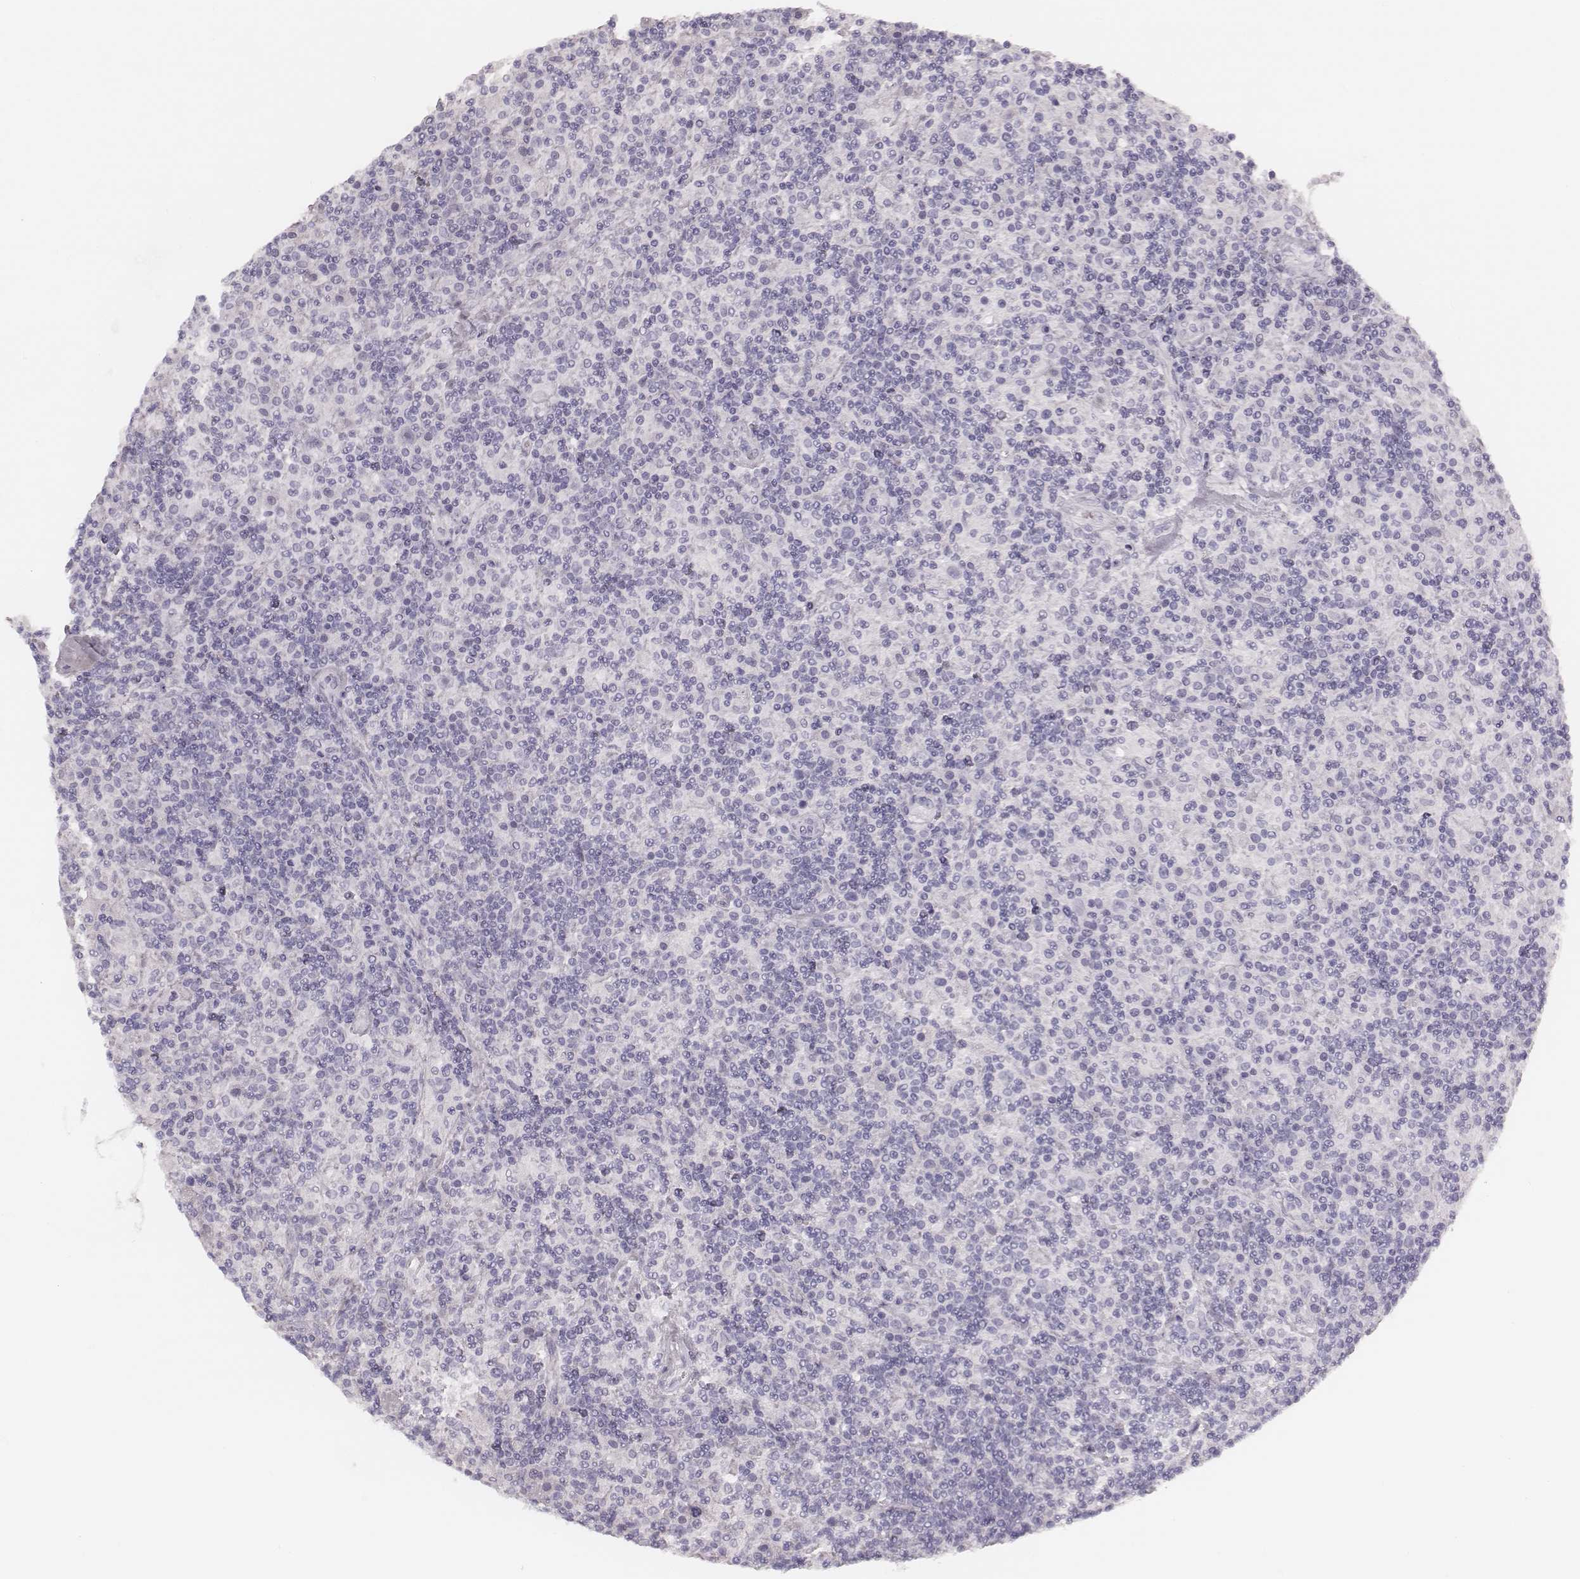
{"staining": {"intensity": "negative", "quantity": "none", "location": "none"}, "tissue": "lymphoma", "cell_type": "Tumor cells", "image_type": "cancer", "snomed": [{"axis": "morphology", "description": "Hodgkin's disease, NOS"}, {"axis": "topography", "description": "Lymph node"}], "caption": "A high-resolution photomicrograph shows immunohistochemistry staining of Hodgkin's disease, which demonstrates no significant positivity in tumor cells. (DAB IHC, high magnification).", "gene": "MSX1", "patient": {"sex": "male", "age": 70}}